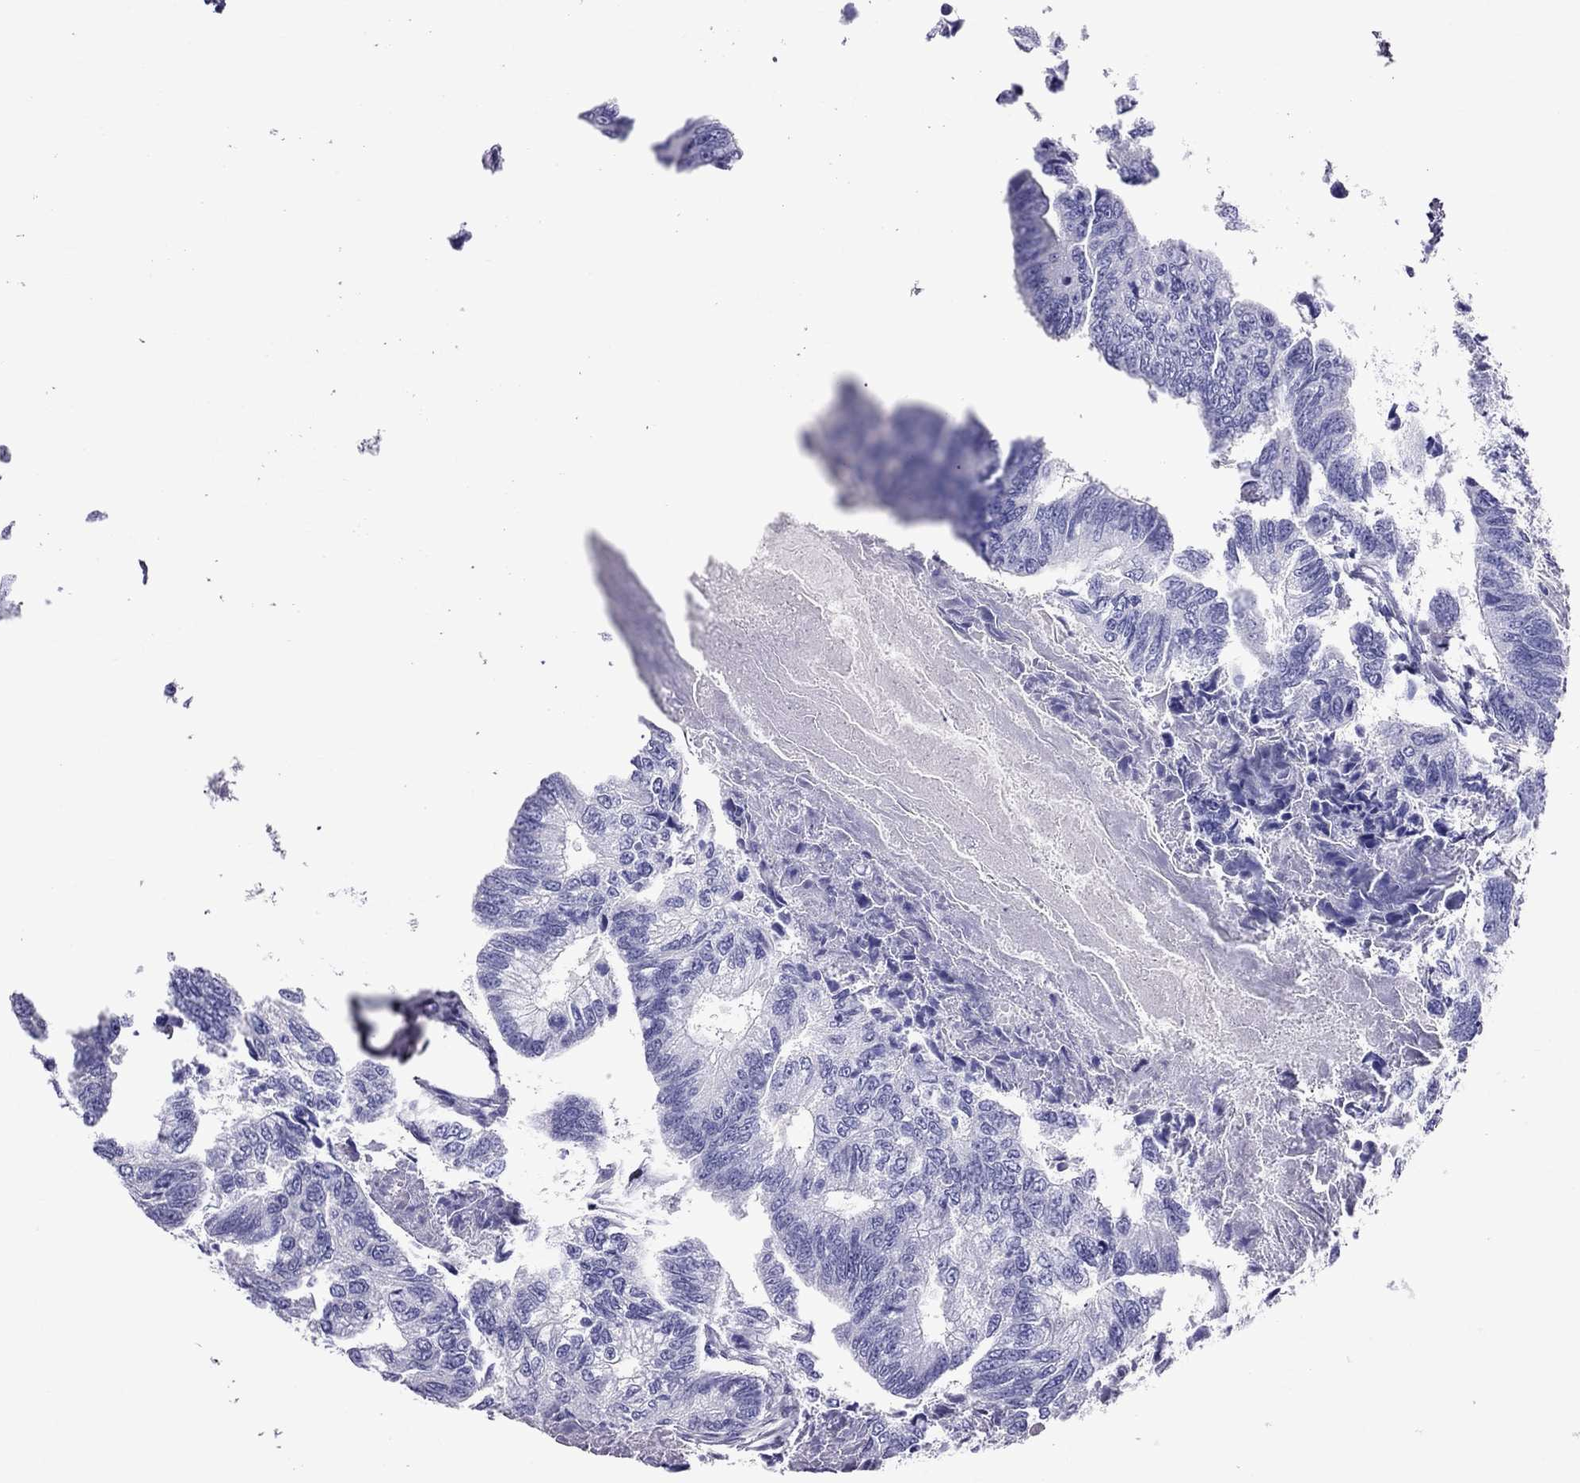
{"staining": {"intensity": "negative", "quantity": "none", "location": "none"}, "tissue": "colorectal cancer", "cell_type": "Tumor cells", "image_type": "cancer", "snomed": [{"axis": "morphology", "description": "Adenocarcinoma, NOS"}, {"axis": "topography", "description": "Colon"}], "caption": "This is an immunohistochemistry micrograph of adenocarcinoma (colorectal). There is no positivity in tumor cells.", "gene": "TEX22", "patient": {"sex": "female", "age": 65}}